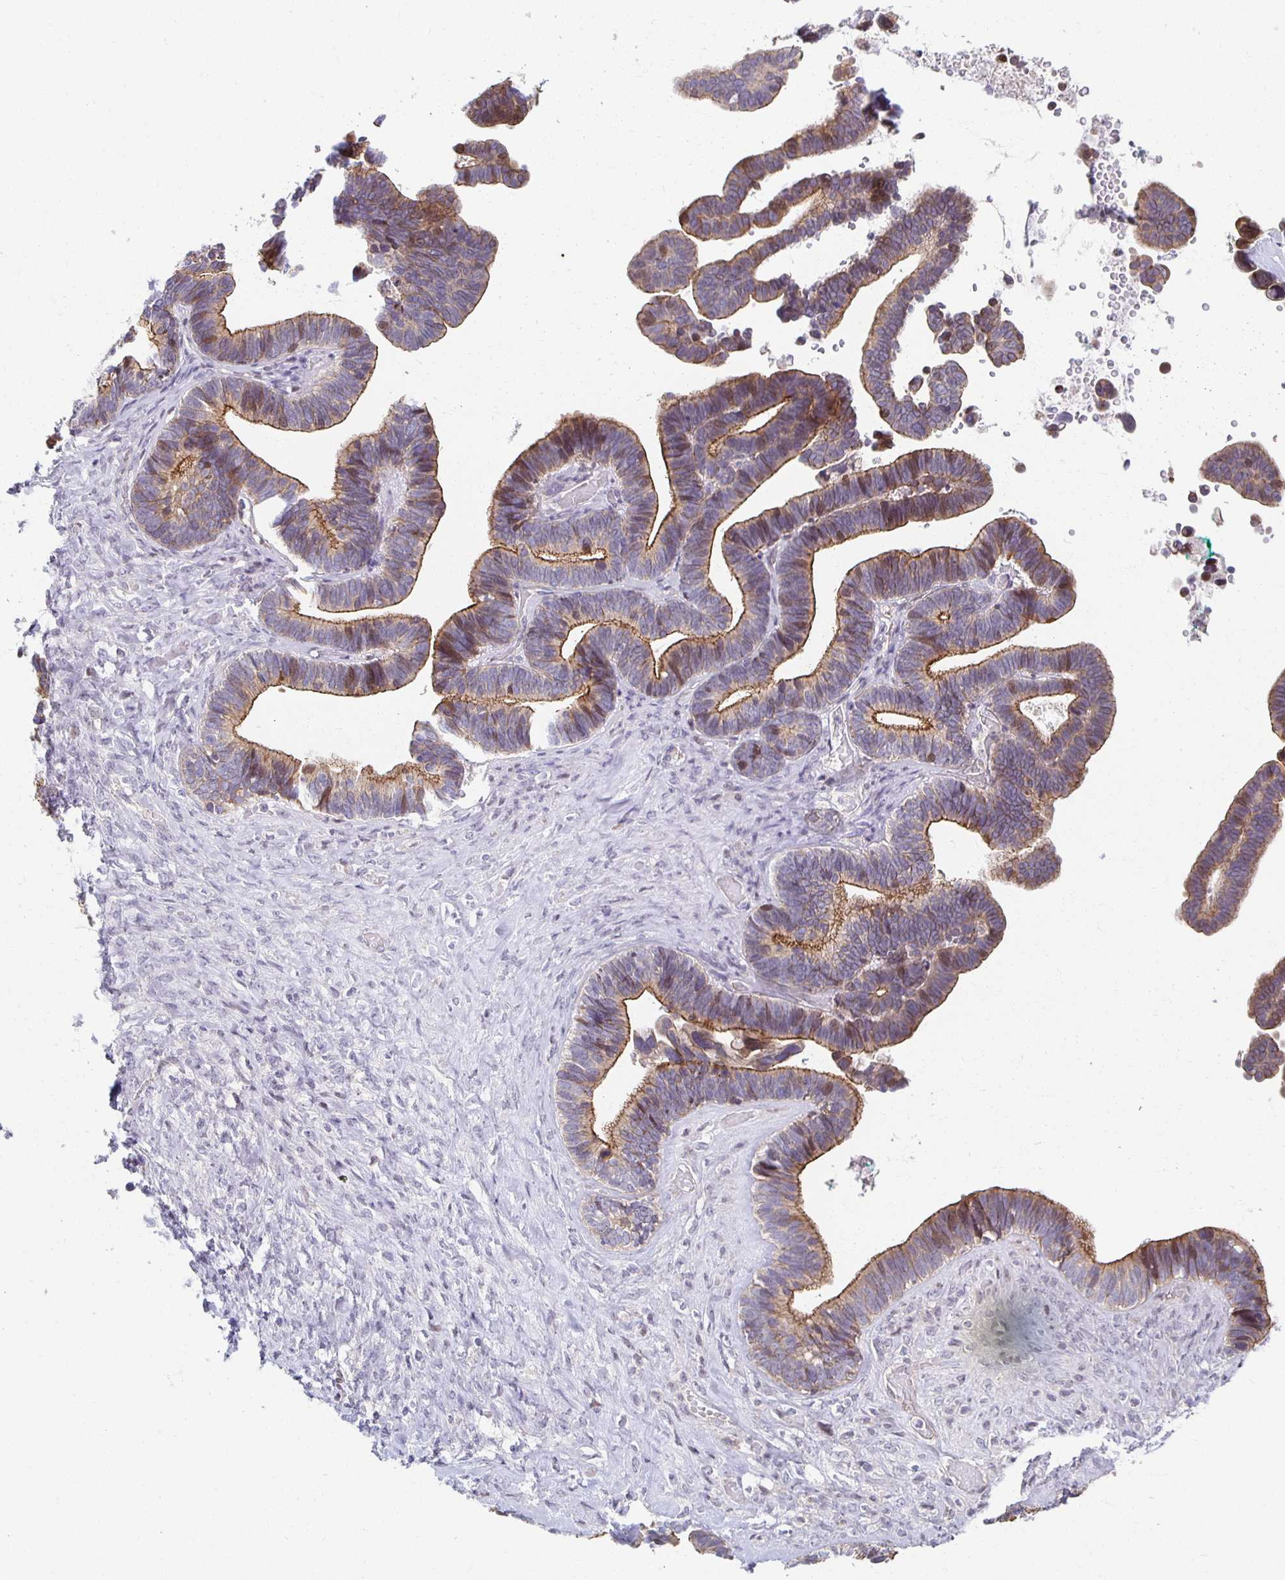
{"staining": {"intensity": "moderate", "quantity": ">75%", "location": "cytoplasmic/membranous"}, "tissue": "ovarian cancer", "cell_type": "Tumor cells", "image_type": "cancer", "snomed": [{"axis": "morphology", "description": "Cystadenocarcinoma, serous, NOS"}, {"axis": "topography", "description": "Ovary"}], "caption": "IHC of serous cystadenocarcinoma (ovarian) exhibits medium levels of moderate cytoplasmic/membranous expression in about >75% of tumor cells.", "gene": "HCFC1R1", "patient": {"sex": "female", "age": 56}}